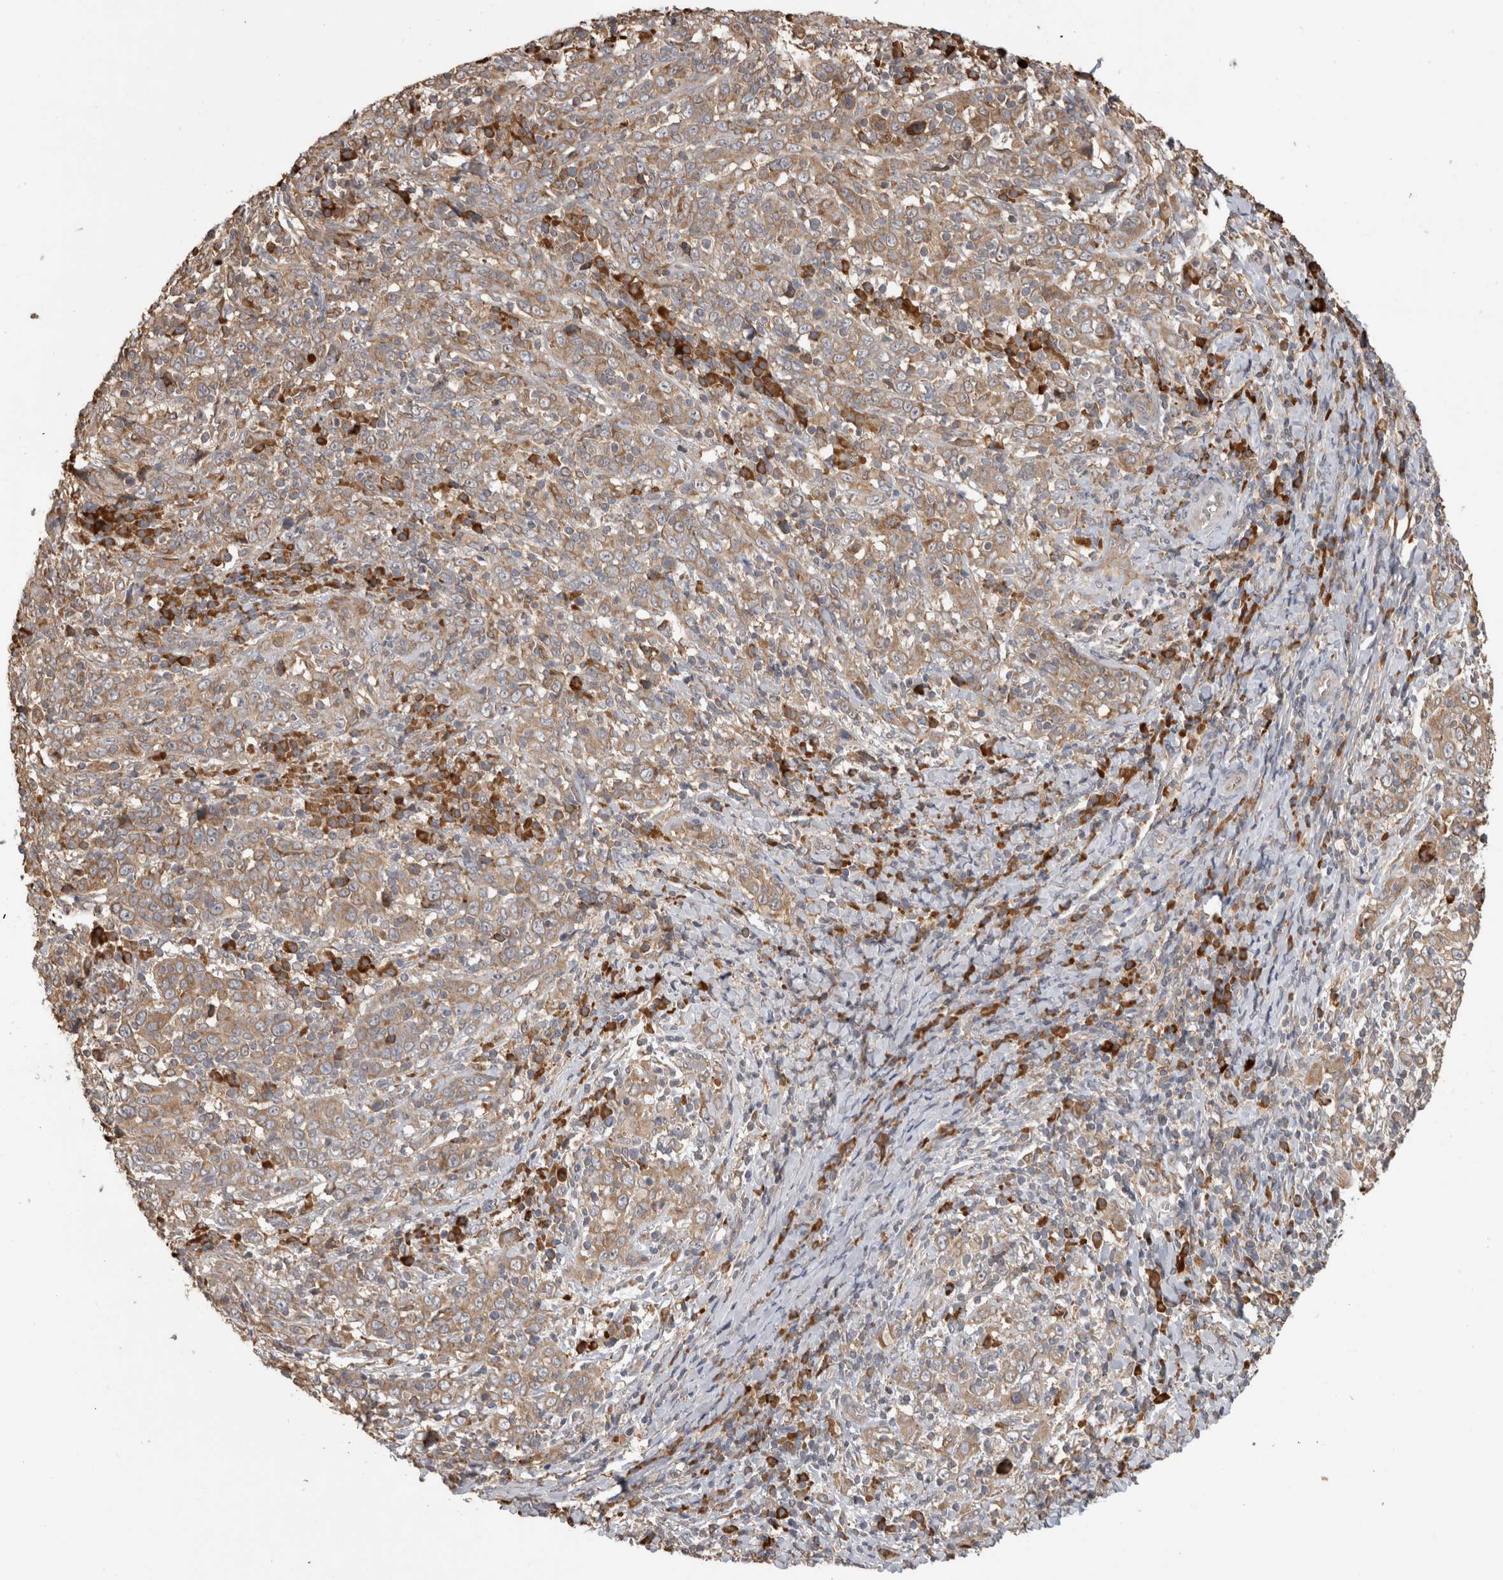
{"staining": {"intensity": "weak", "quantity": ">75%", "location": "cytoplasmic/membranous"}, "tissue": "cervical cancer", "cell_type": "Tumor cells", "image_type": "cancer", "snomed": [{"axis": "morphology", "description": "Squamous cell carcinoma, NOS"}, {"axis": "topography", "description": "Cervix"}], "caption": "IHC staining of cervical cancer, which displays low levels of weak cytoplasmic/membranous expression in approximately >75% of tumor cells indicating weak cytoplasmic/membranous protein expression. The staining was performed using DAB (3,3'-diaminobenzidine) (brown) for protein detection and nuclei were counterstained in hematoxylin (blue).", "gene": "TBCE", "patient": {"sex": "female", "age": 46}}